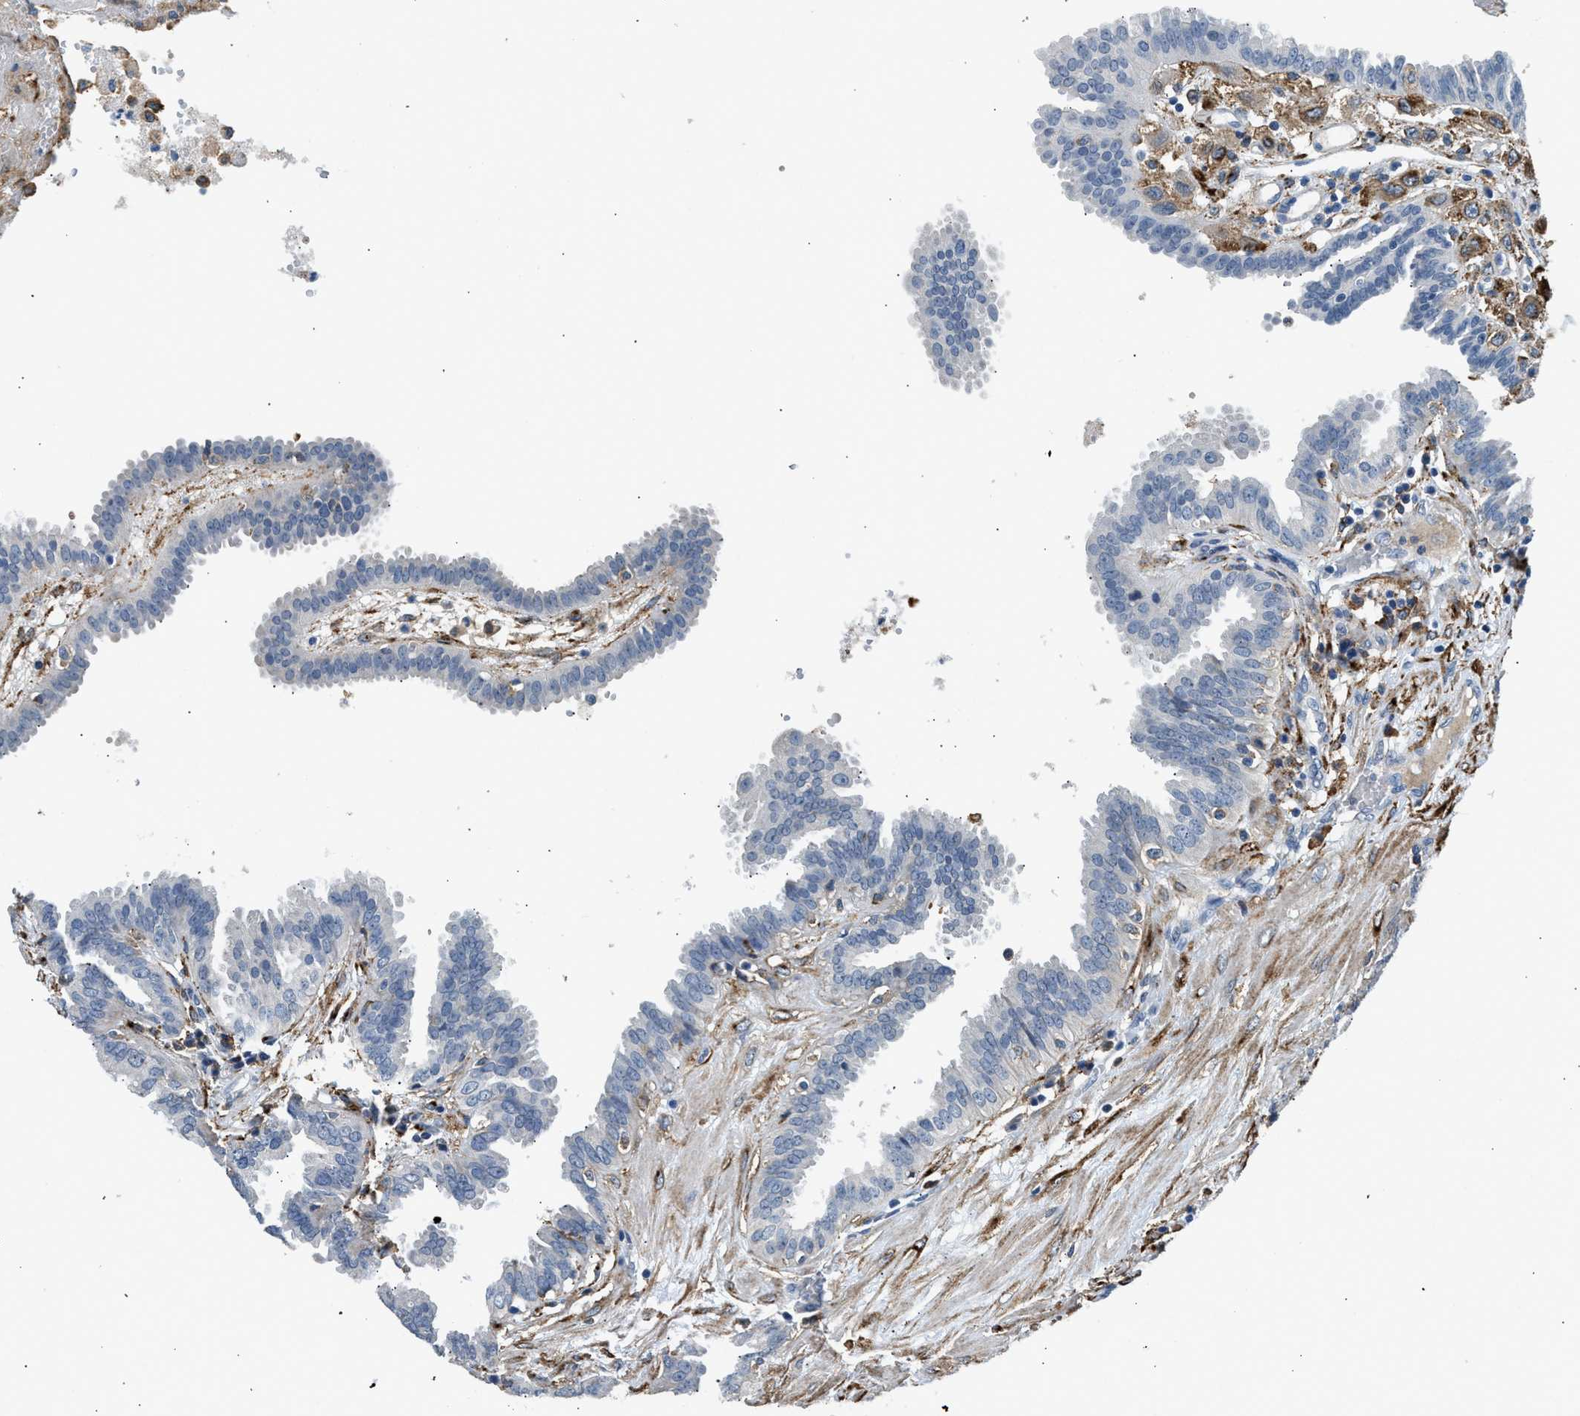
{"staining": {"intensity": "negative", "quantity": "none", "location": "none"}, "tissue": "fallopian tube", "cell_type": "Glandular cells", "image_type": "normal", "snomed": [{"axis": "morphology", "description": "Normal tissue, NOS"}, {"axis": "topography", "description": "Fallopian tube"}, {"axis": "topography", "description": "Placenta"}], "caption": "DAB immunohistochemical staining of benign human fallopian tube demonstrates no significant positivity in glandular cells. Nuclei are stained in blue.", "gene": "LRP1", "patient": {"sex": "female", "age": 32}}